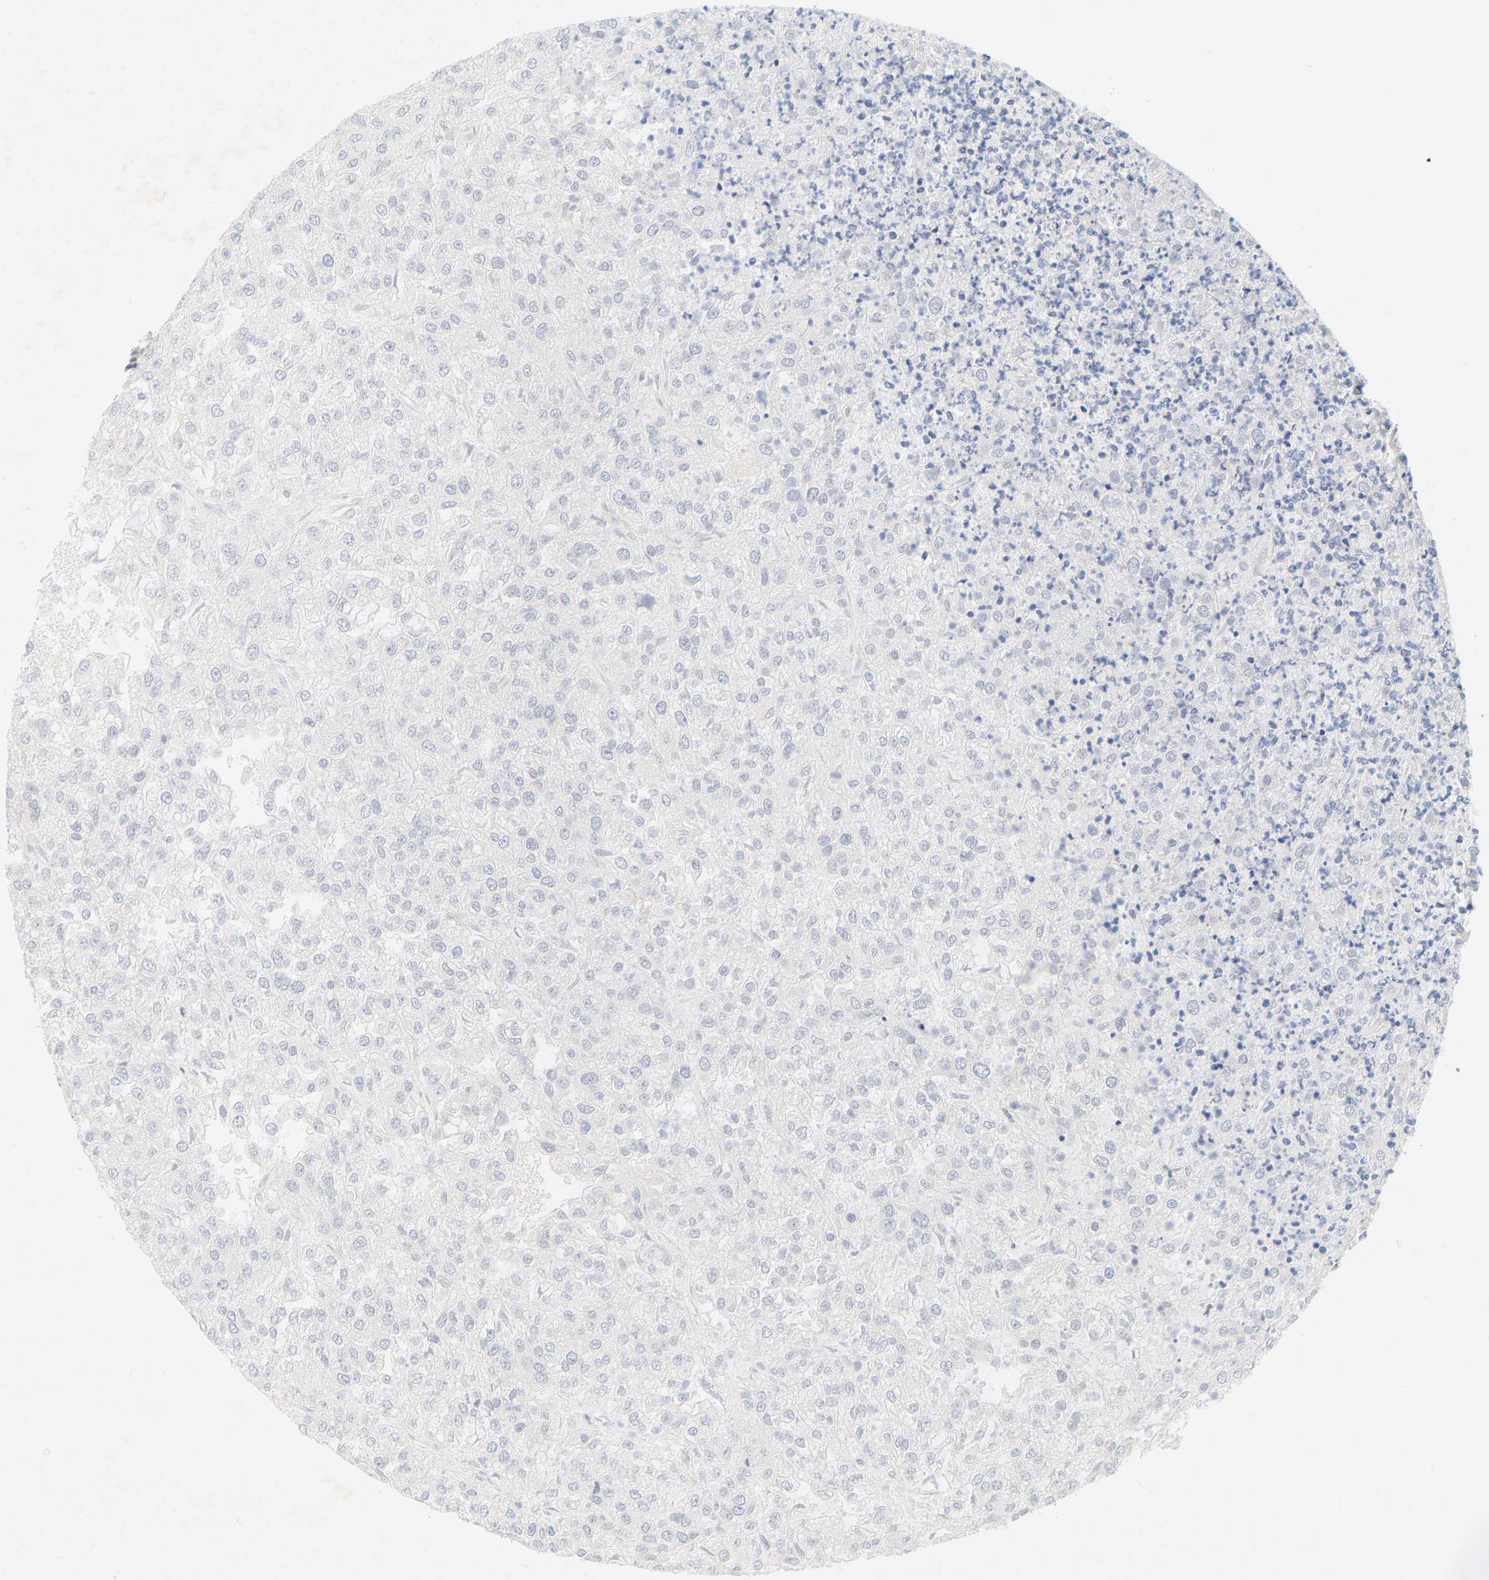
{"staining": {"intensity": "negative", "quantity": "none", "location": "none"}, "tissue": "renal cancer", "cell_type": "Tumor cells", "image_type": "cancer", "snomed": [{"axis": "morphology", "description": "Adenocarcinoma, NOS"}, {"axis": "topography", "description": "Kidney"}], "caption": "An IHC photomicrograph of renal cancer (adenocarcinoma) is shown. There is no staining in tumor cells of renal cancer (adenocarcinoma).", "gene": "MINDY4", "patient": {"sex": "female", "age": 54}}